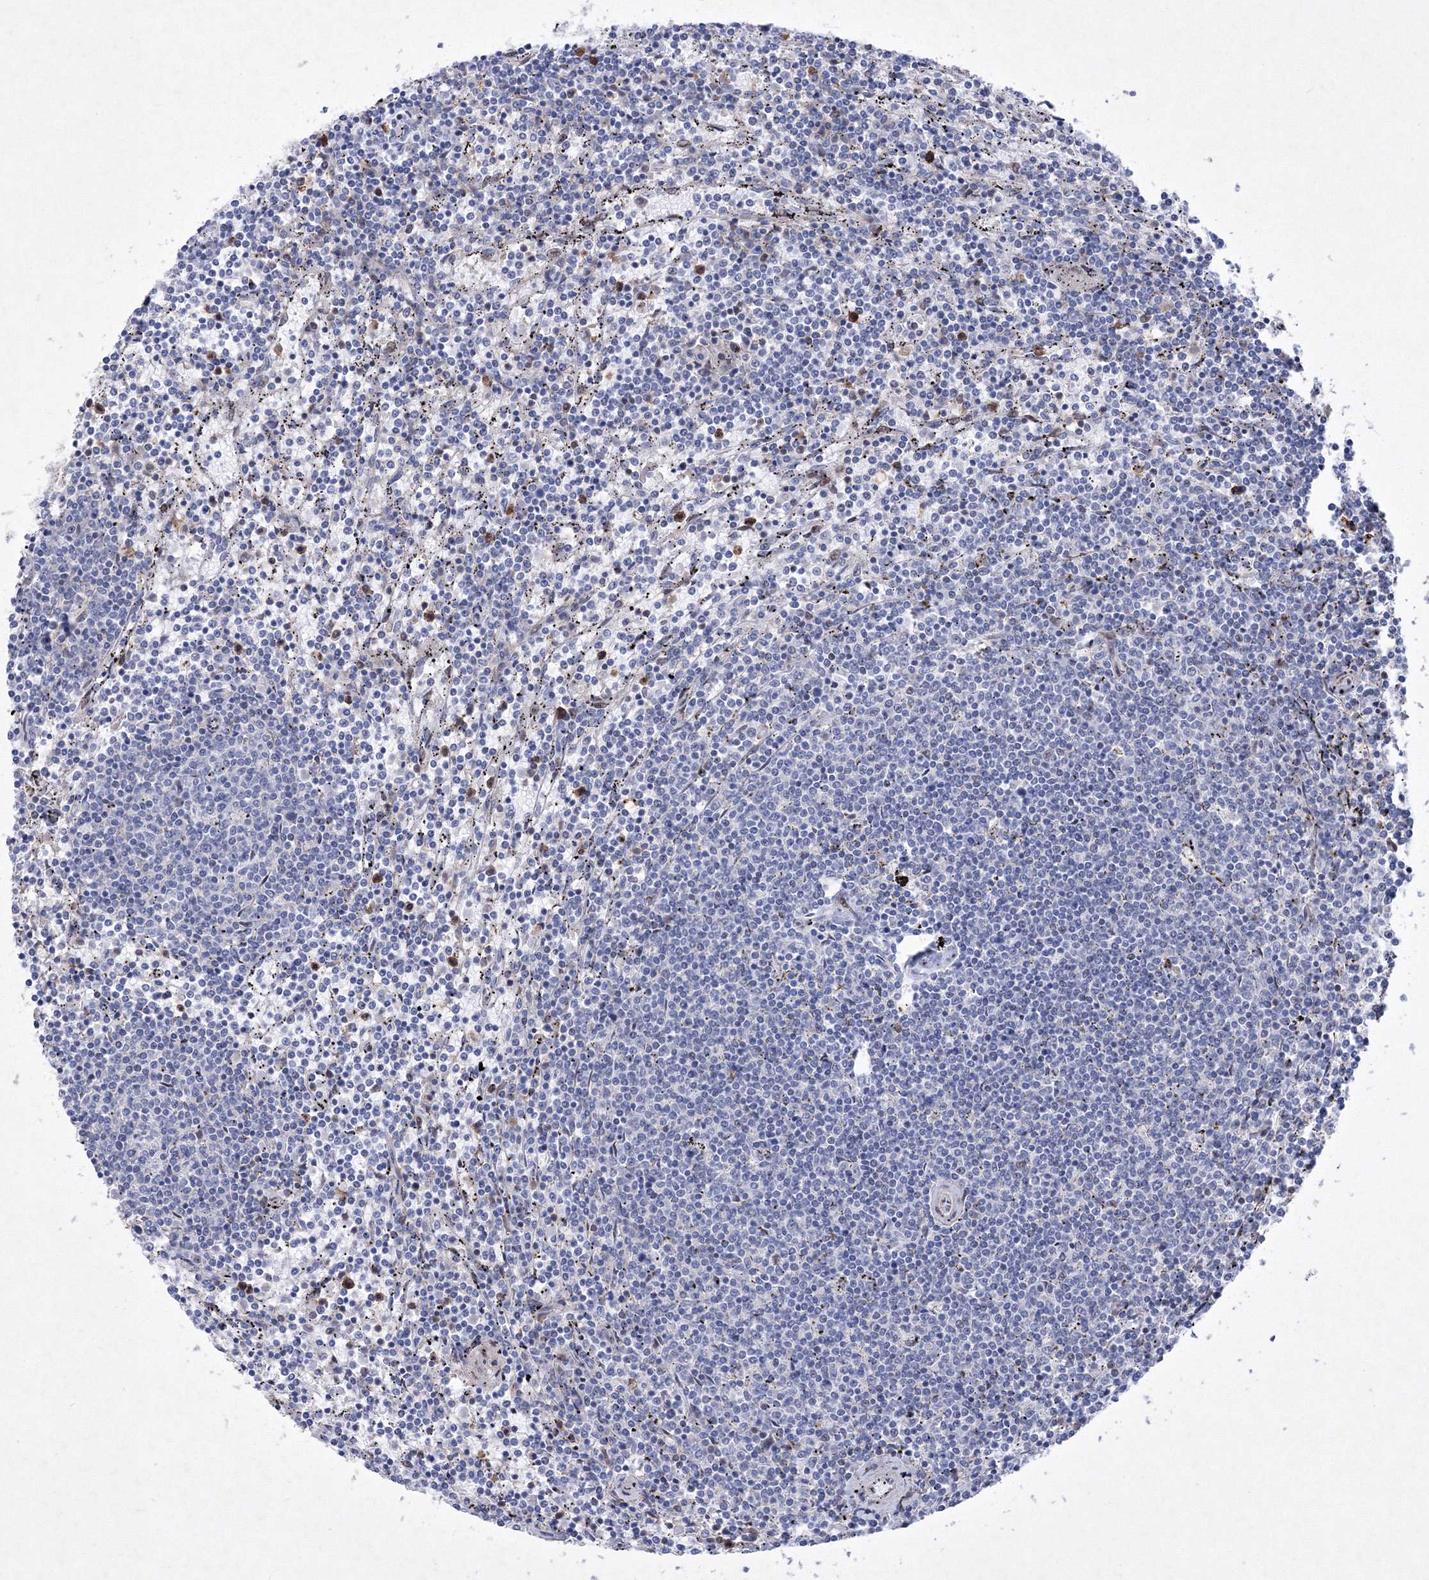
{"staining": {"intensity": "negative", "quantity": "none", "location": "none"}, "tissue": "lymphoma", "cell_type": "Tumor cells", "image_type": "cancer", "snomed": [{"axis": "morphology", "description": "Malignant lymphoma, non-Hodgkin's type, Low grade"}, {"axis": "topography", "description": "Spleen"}], "caption": "IHC micrograph of human lymphoma stained for a protein (brown), which reveals no staining in tumor cells.", "gene": "RNPEPL1", "patient": {"sex": "female", "age": 50}}